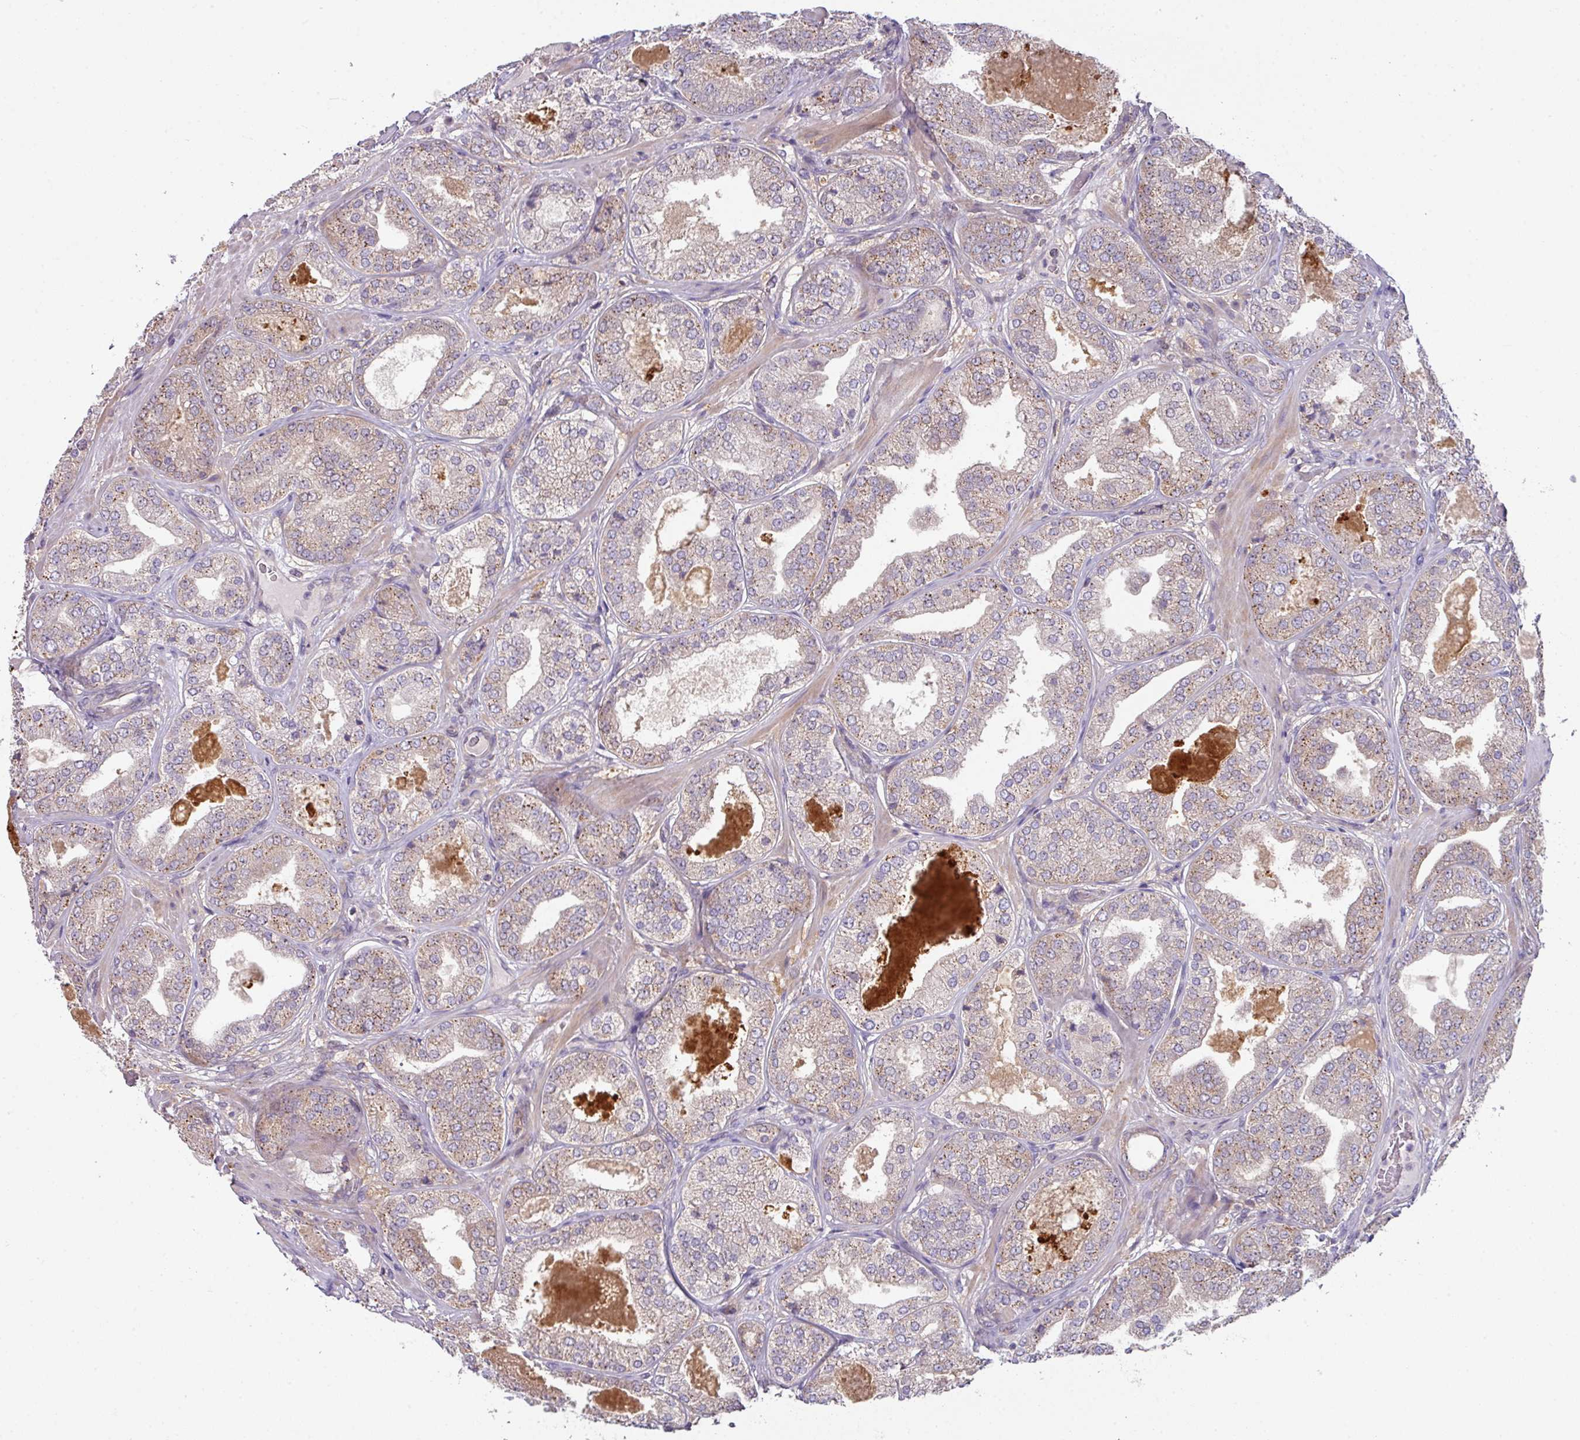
{"staining": {"intensity": "weak", "quantity": "<25%", "location": "cytoplasmic/membranous"}, "tissue": "prostate cancer", "cell_type": "Tumor cells", "image_type": "cancer", "snomed": [{"axis": "morphology", "description": "Adenocarcinoma, High grade"}, {"axis": "topography", "description": "Prostate"}], "caption": "An immunohistochemistry histopathology image of prostate cancer is shown. There is no staining in tumor cells of prostate cancer.", "gene": "SLAMF6", "patient": {"sex": "male", "age": 63}}